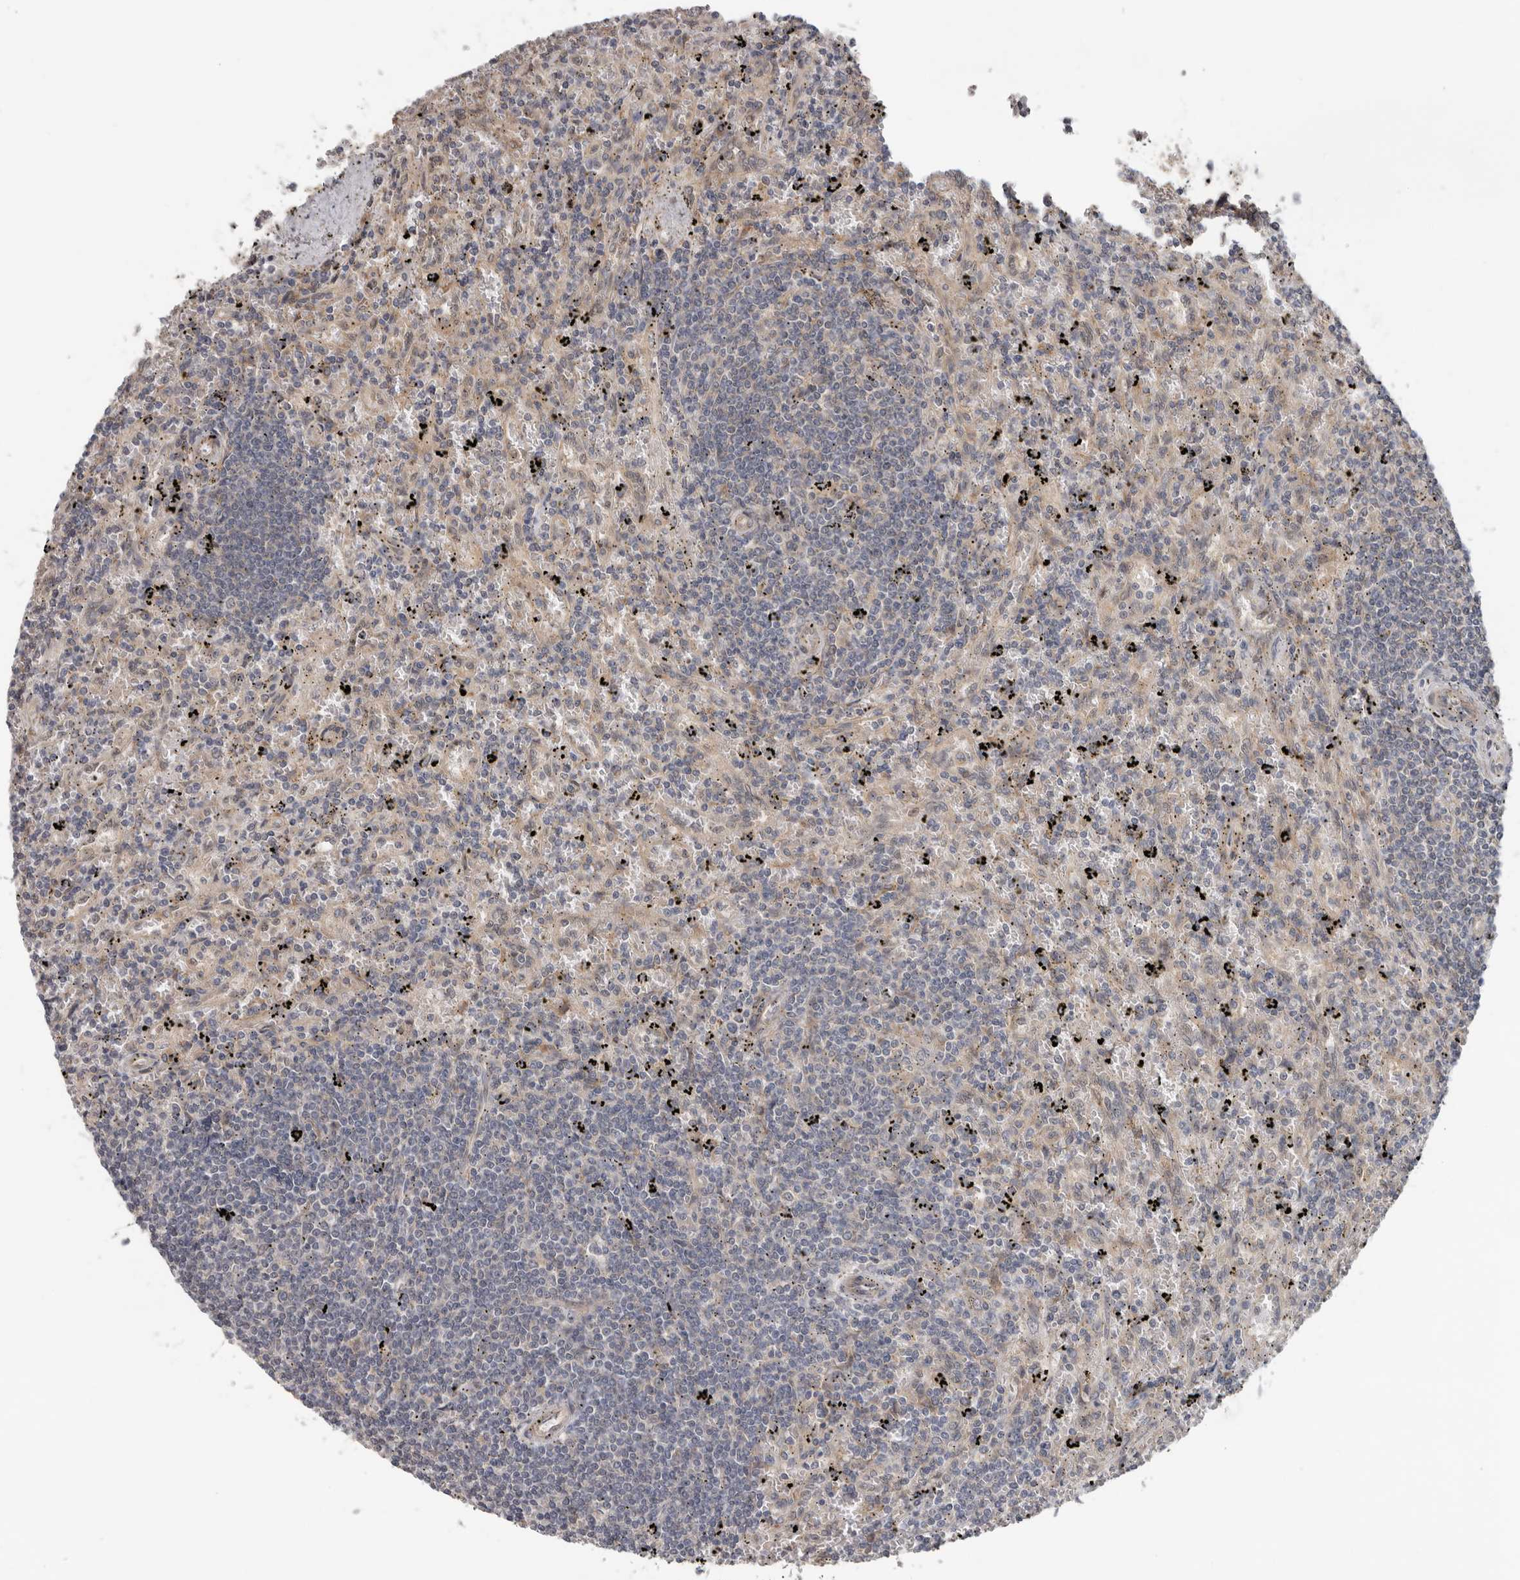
{"staining": {"intensity": "negative", "quantity": "none", "location": "none"}, "tissue": "lymphoma", "cell_type": "Tumor cells", "image_type": "cancer", "snomed": [{"axis": "morphology", "description": "Malignant lymphoma, non-Hodgkin's type, Low grade"}, {"axis": "topography", "description": "Spleen"}], "caption": "Tumor cells are negative for protein expression in human lymphoma.", "gene": "HINT3", "patient": {"sex": "male", "age": 76}}